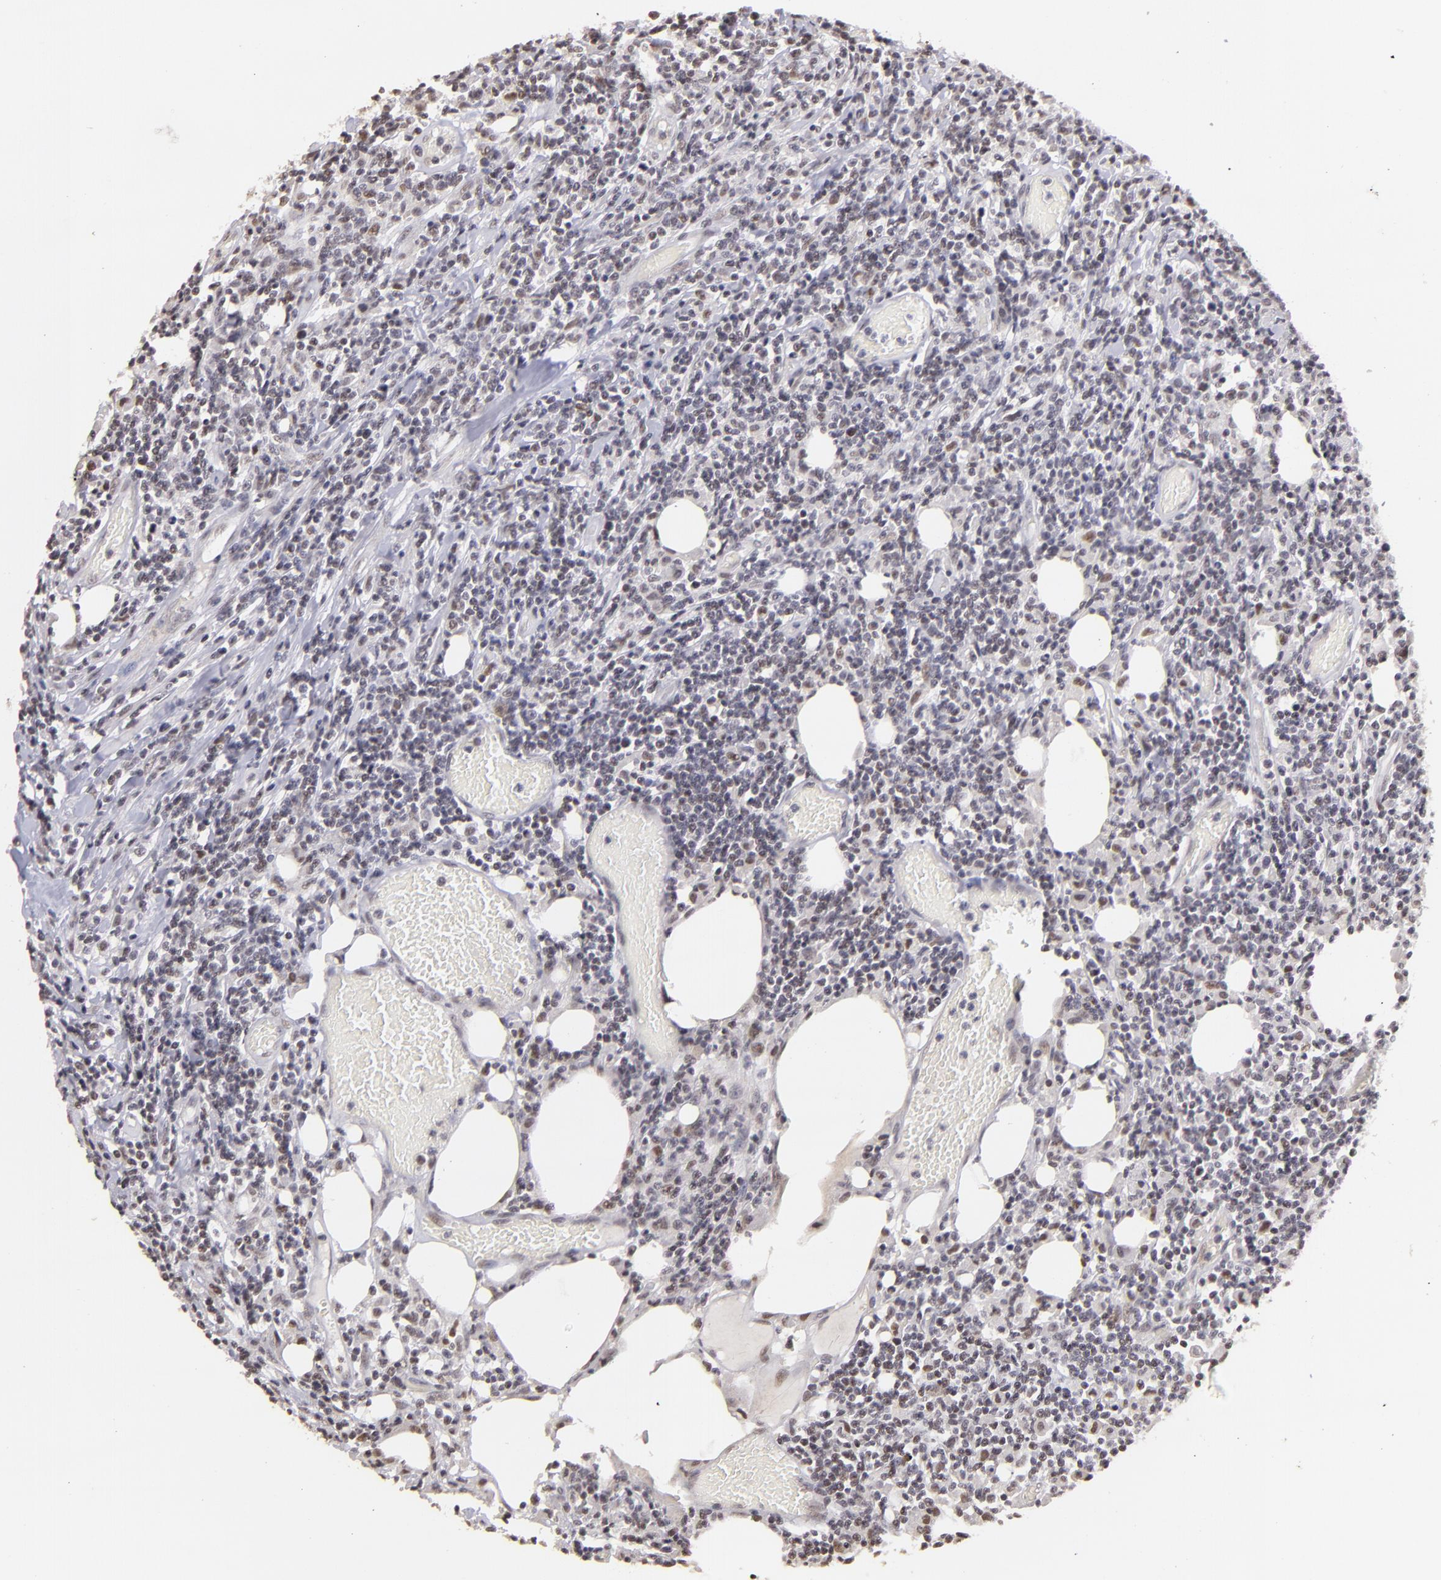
{"staining": {"intensity": "weak", "quantity": "<25%", "location": "nuclear"}, "tissue": "lymphoma", "cell_type": "Tumor cells", "image_type": "cancer", "snomed": [{"axis": "morphology", "description": "Malignant lymphoma, non-Hodgkin's type, High grade"}, {"axis": "topography", "description": "Colon"}], "caption": "Protein analysis of high-grade malignant lymphoma, non-Hodgkin's type demonstrates no significant staining in tumor cells.", "gene": "RARB", "patient": {"sex": "male", "age": 82}}